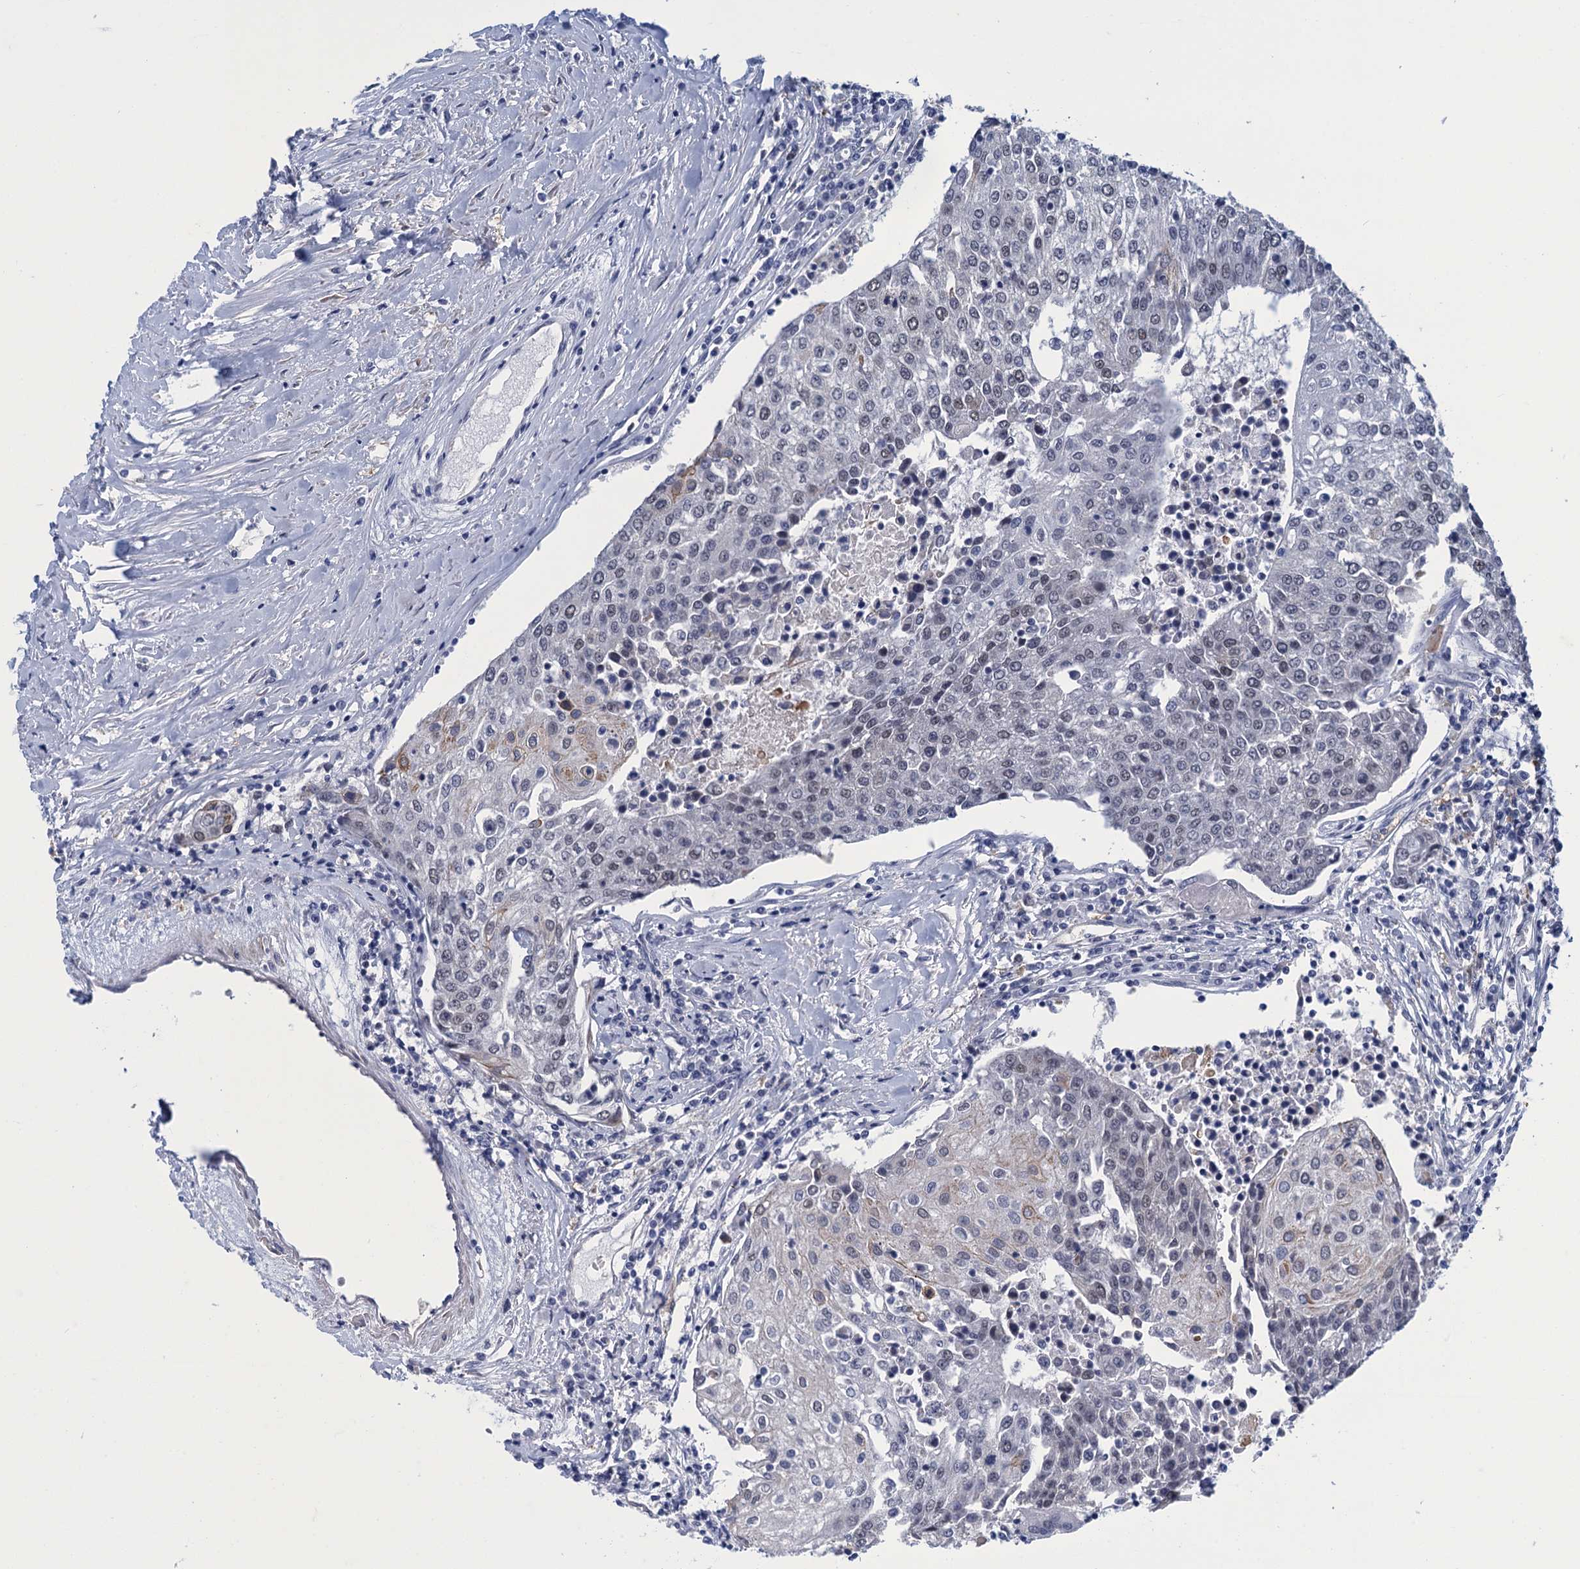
{"staining": {"intensity": "weak", "quantity": "<25%", "location": "cytoplasmic/membranous,nuclear"}, "tissue": "urothelial cancer", "cell_type": "Tumor cells", "image_type": "cancer", "snomed": [{"axis": "morphology", "description": "Urothelial carcinoma, High grade"}, {"axis": "topography", "description": "Urinary bladder"}], "caption": "Tumor cells are negative for protein expression in human urothelial cancer. (DAB (3,3'-diaminobenzidine) immunohistochemistry (IHC), high magnification).", "gene": "GINS3", "patient": {"sex": "female", "age": 85}}